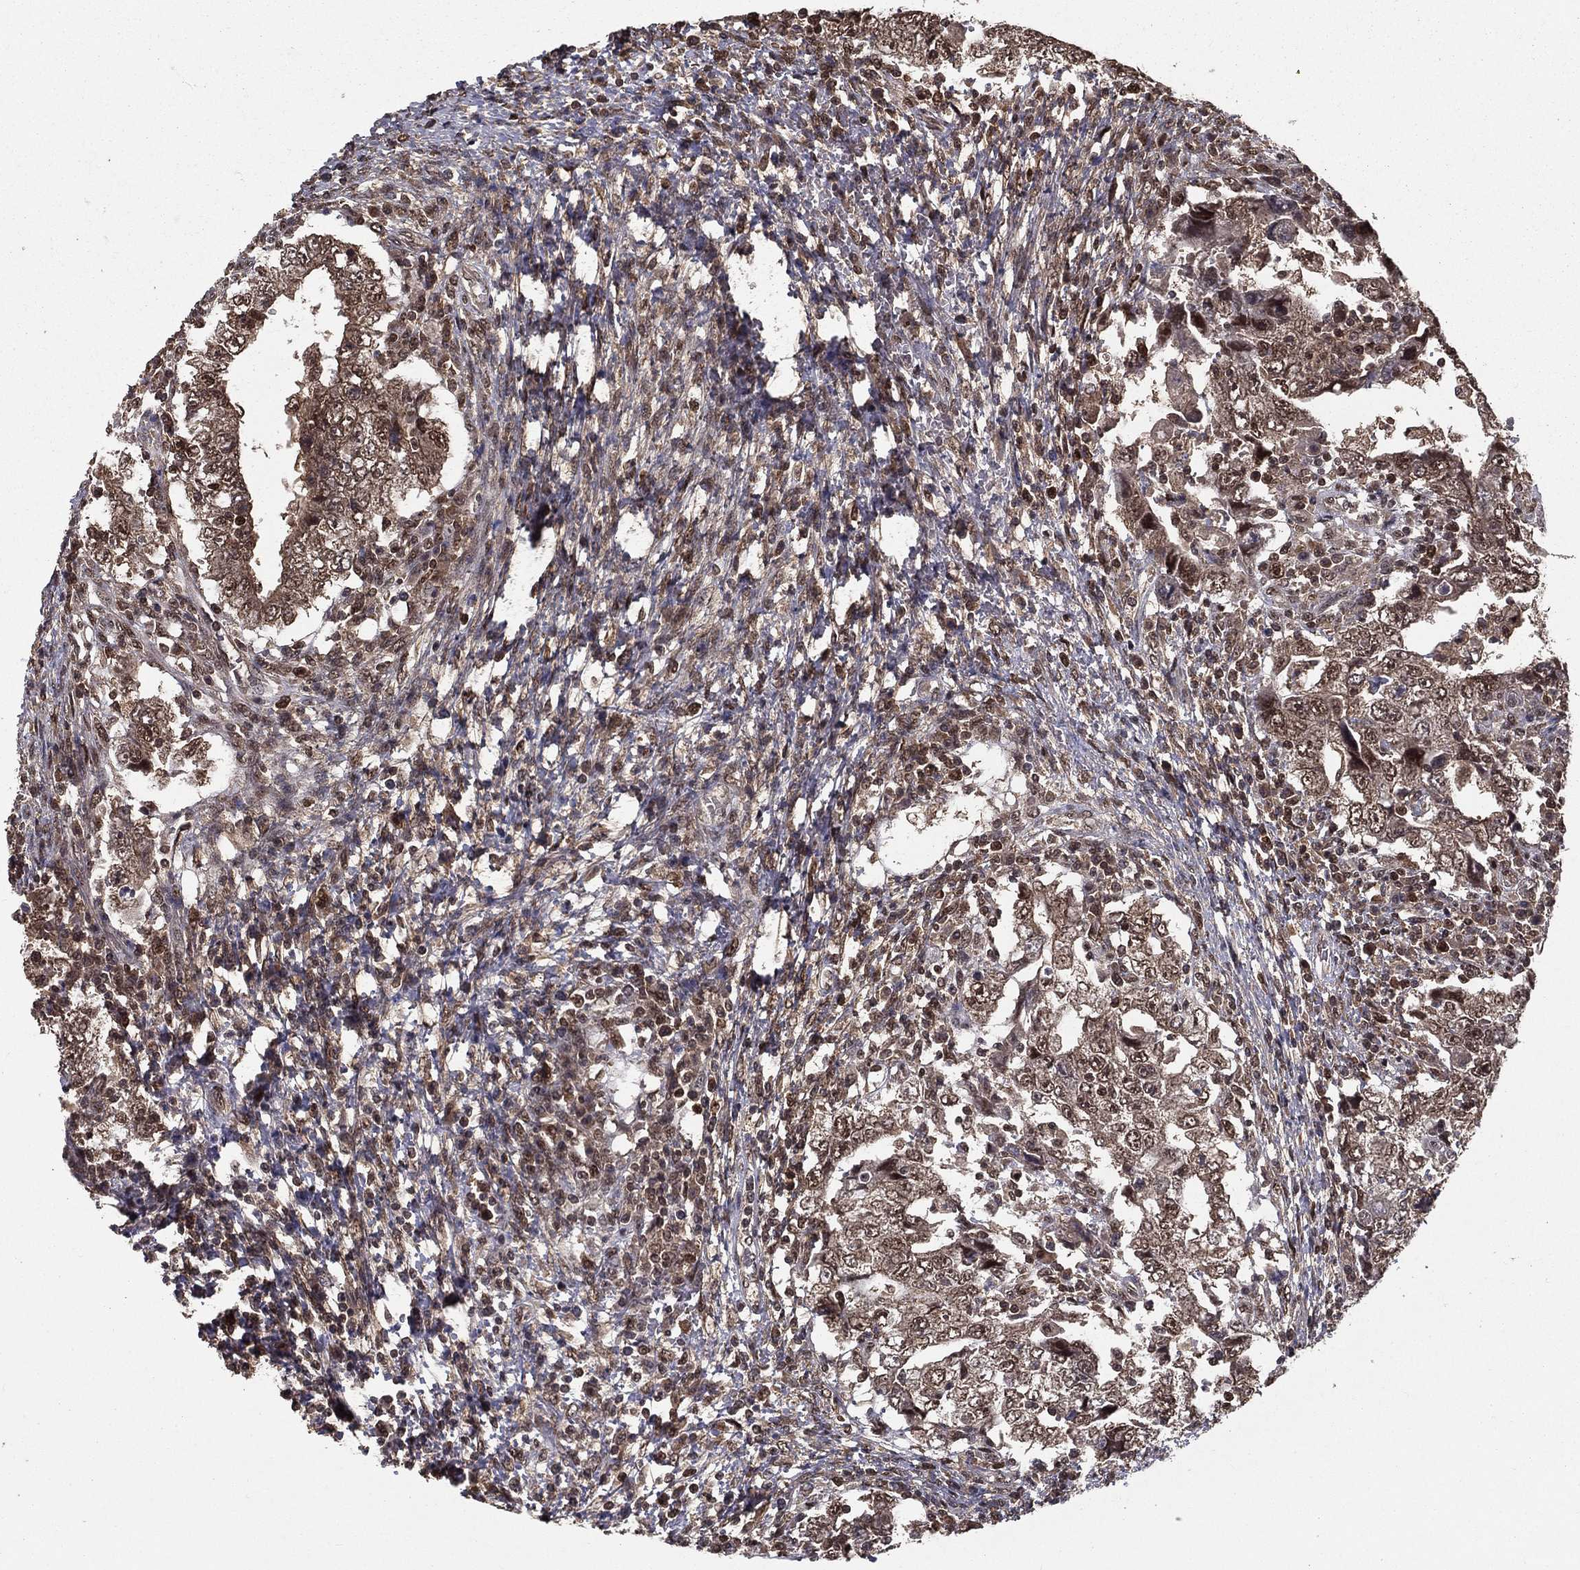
{"staining": {"intensity": "moderate", "quantity": "<25%", "location": "cytoplasmic/membranous,nuclear"}, "tissue": "testis cancer", "cell_type": "Tumor cells", "image_type": "cancer", "snomed": [{"axis": "morphology", "description": "Carcinoma, Embryonal, NOS"}, {"axis": "topography", "description": "Testis"}], "caption": "An IHC micrograph of tumor tissue is shown. Protein staining in brown labels moderate cytoplasmic/membranous and nuclear positivity in testis embryonal carcinoma within tumor cells. Nuclei are stained in blue.", "gene": "CARM1", "patient": {"sex": "male", "age": 26}}